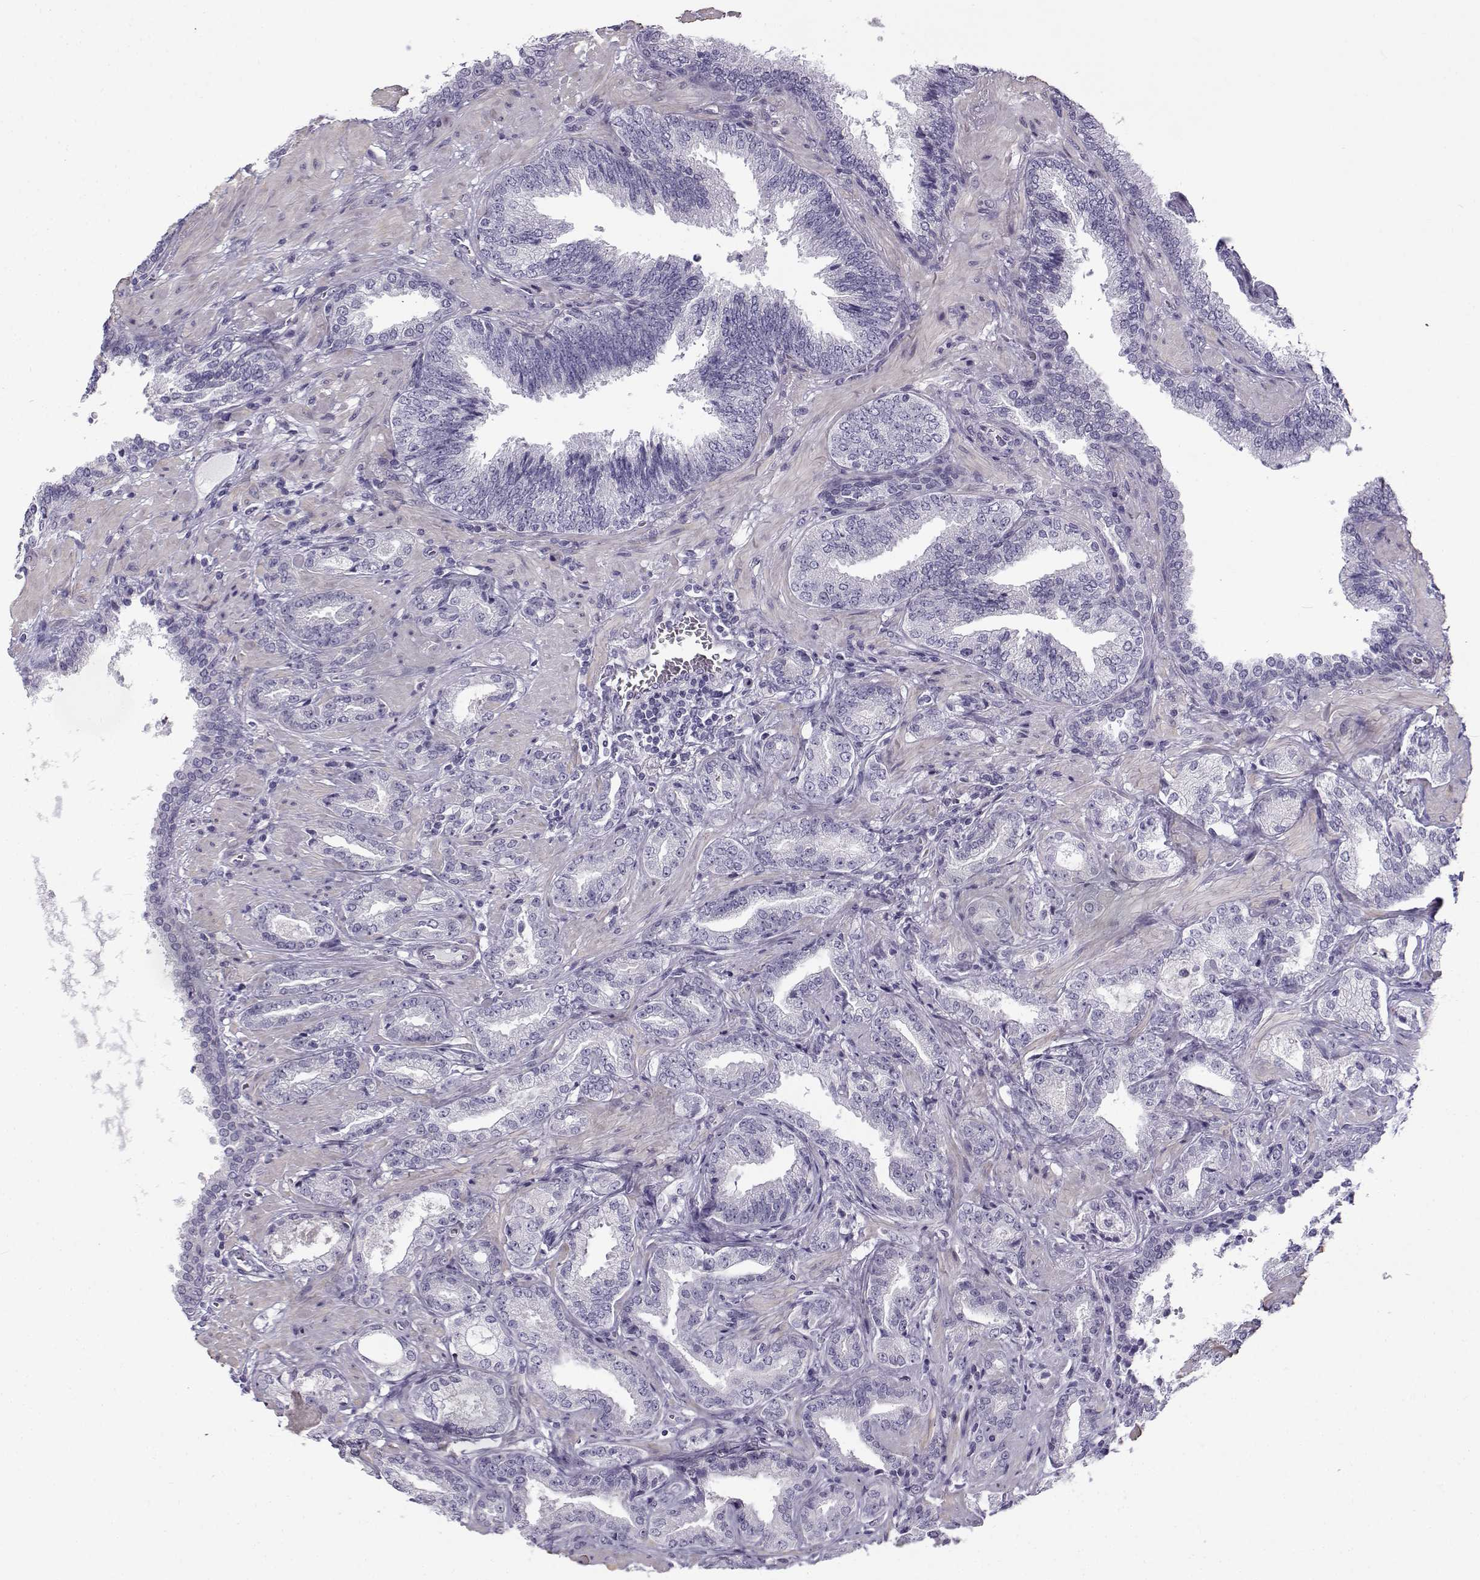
{"staining": {"intensity": "negative", "quantity": "none", "location": "none"}, "tissue": "prostate cancer", "cell_type": "Tumor cells", "image_type": "cancer", "snomed": [{"axis": "morphology", "description": "Adenocarcinoma, Low grade"}, {"axis": "topography", "description": "Prostate"}], "caption": "Immunohistochemical staining of human adenocarcinoma (low-grade) (prostate) shows no significant positivity in tumor cells.", "gene": "TEX55", "patient": {"sex": "male", "age": 68}}